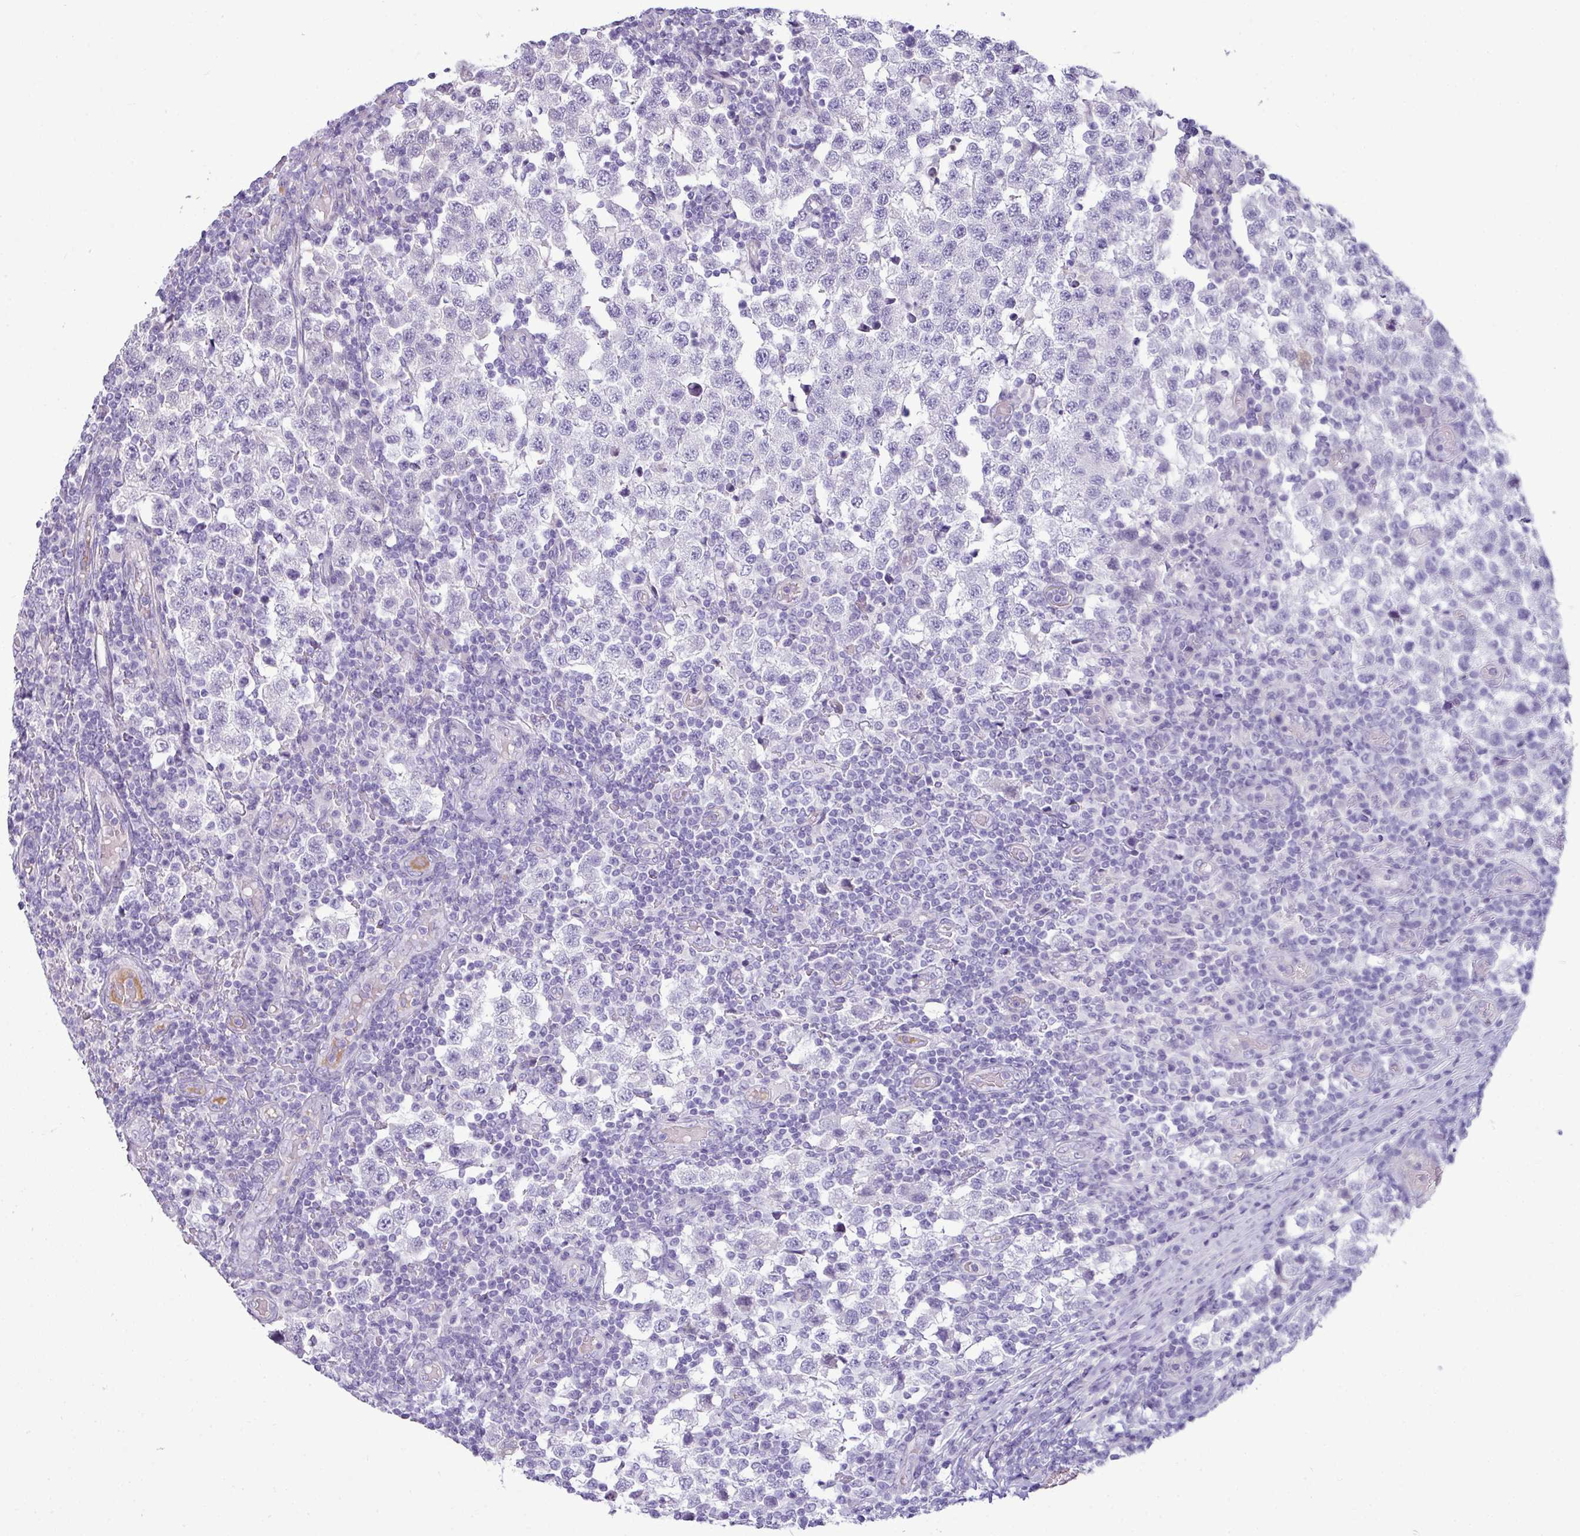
{"staining": {"intensity": "negative", "quantity": "none", "location": "none"}, "tissue": "testis cancer", "cell_type": "Tumor cells", "image_type": "cancer", "snomed": [{"axis": "morphology", "description": "Seminoma, NOS"}, {"axis": "topography", "description": "Testis"}], "caption": "Tumor cells are negative for brown protein staining in testis cancer (seminoma).", "gene": "VCX2", "patient": {"sex": "male", "age": 34}}